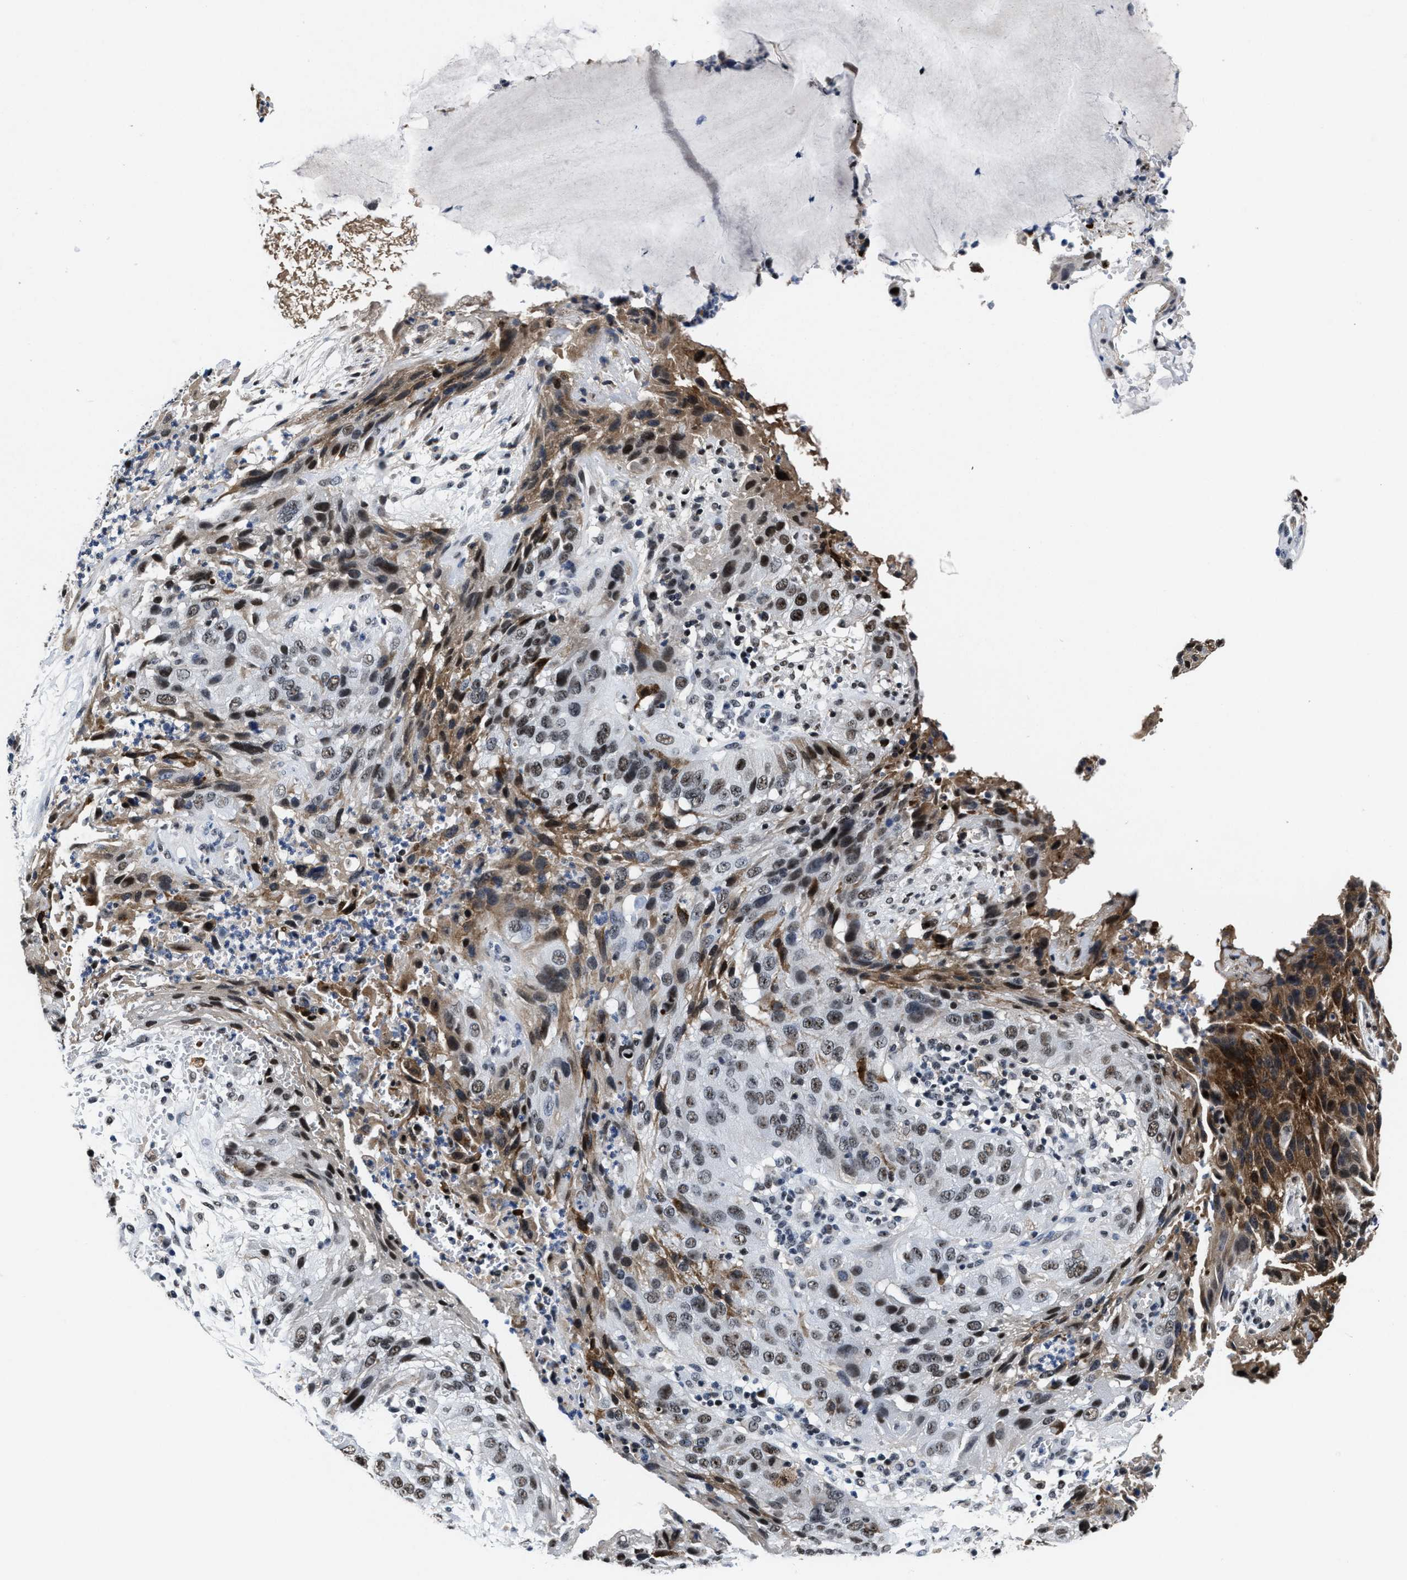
{"staining": {"intensity": "moderate", "quantity": "<25%", "location": "nuclear"}, "tissue": "cervical cancer", "cell_type": "Tumor cells", "image_type": "cancer", "snomed": [{"axis": "morphology", "description": "Squamous cell carcinoma, NOS"}, {"axis": "topography", "description": "Cervix"}], "caption": "Protein analysis of squamous cell carcinoma (cervical) tissue demonstrates moderate nuclear positivity in about <25% of tumor cells. Nuclei are stained in blue.", "gene": "SUPT16H", "patient": {"sex": "female", "age": 32}}